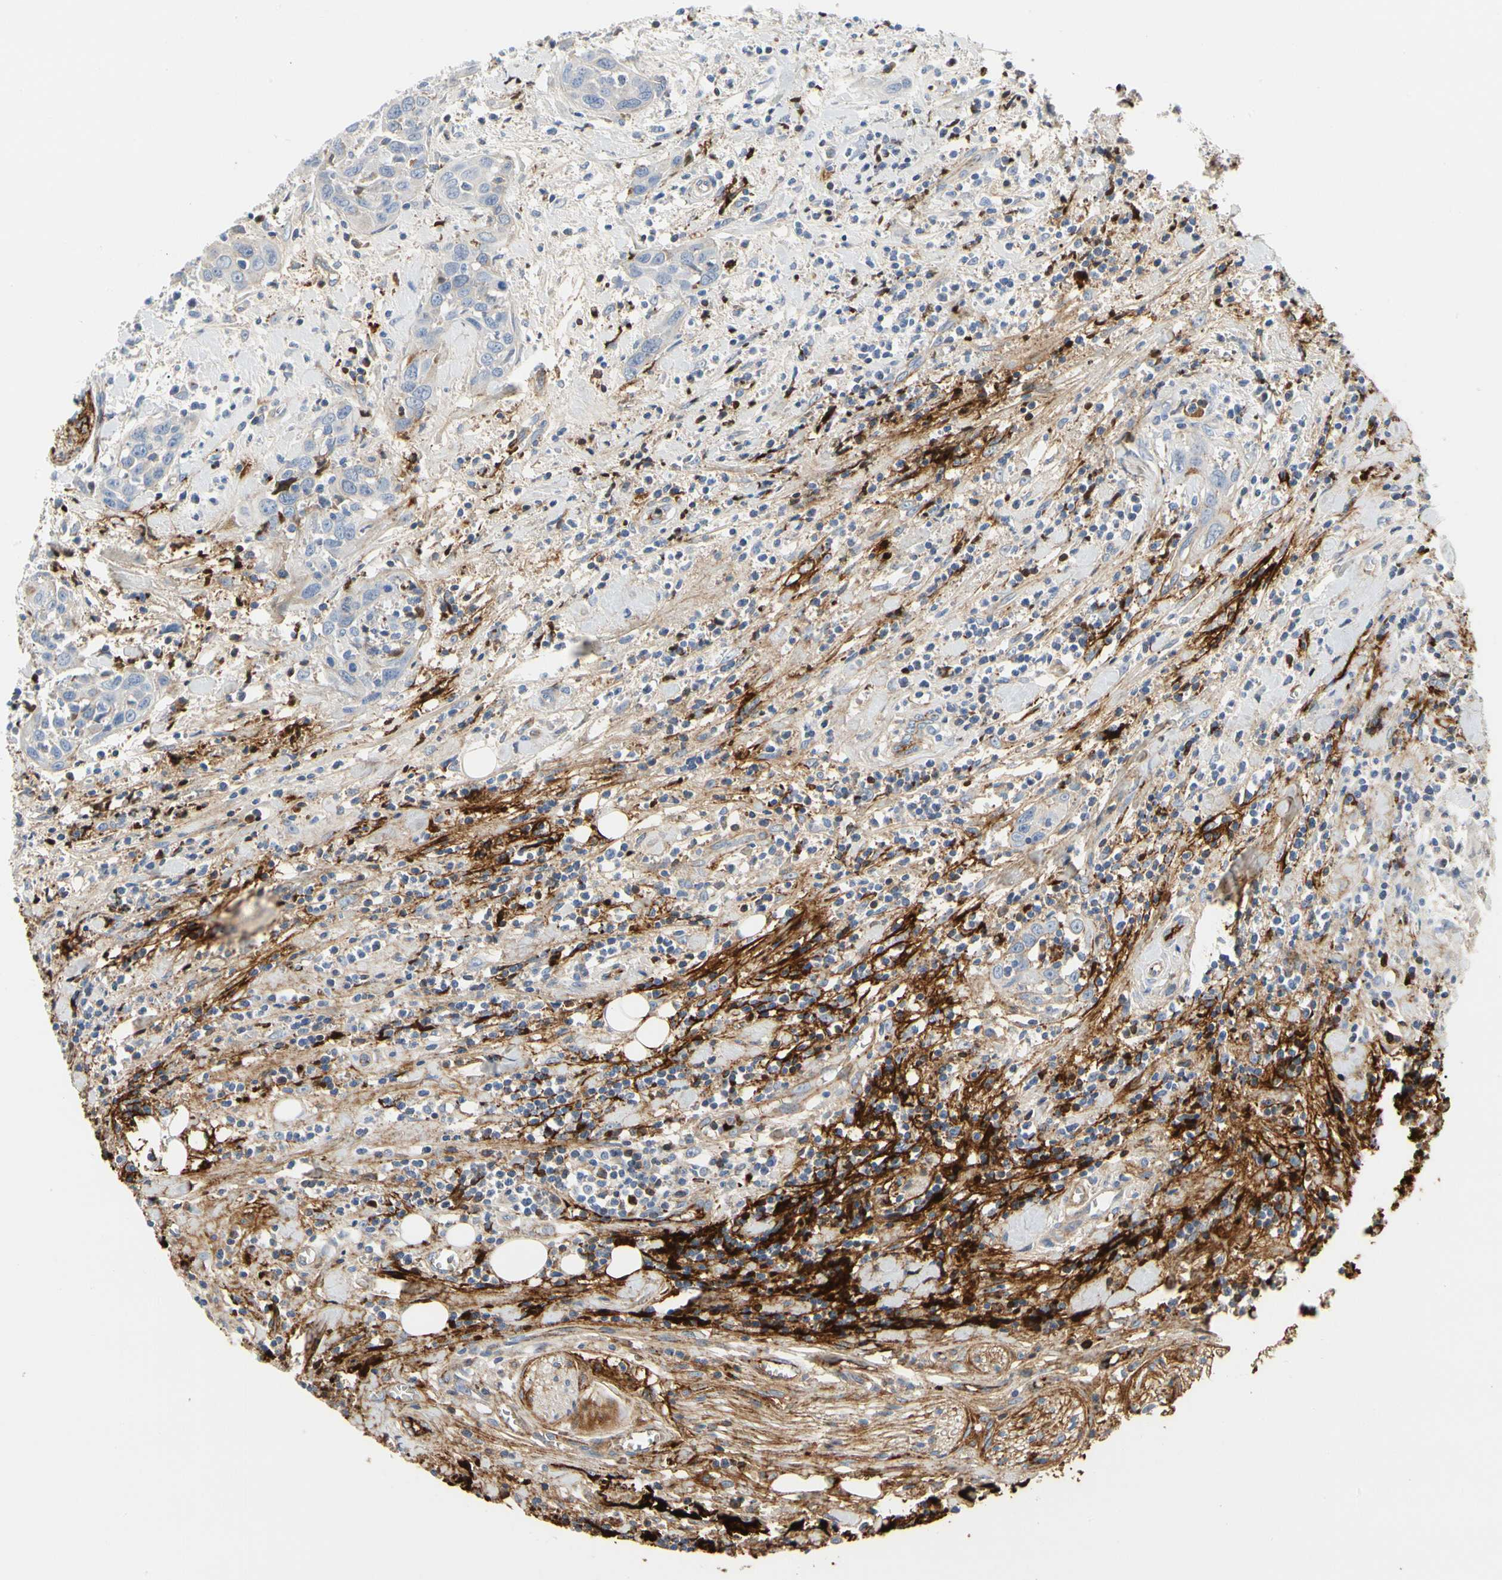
{"staining": {"intensity": "negative", "quantity": "none", "location": "none"}, "tissue": "head and neck cancer", "cell_type": "Tumor cells", "image_type": "cancer", "snomed": [{"axis": "morphology", "description": "Squamous cell carcinoma, NOS"}, {"axis": "topography", "description": "Oral tissue"}, {"axis": "topography", "description": "Head-Neck"}], "caption": "Tumor cells are negative for brown protein staining in head and neck squamous cell carcinoma.", "gene": "FGB", "patient": {"sex": "female", "age": 50}}